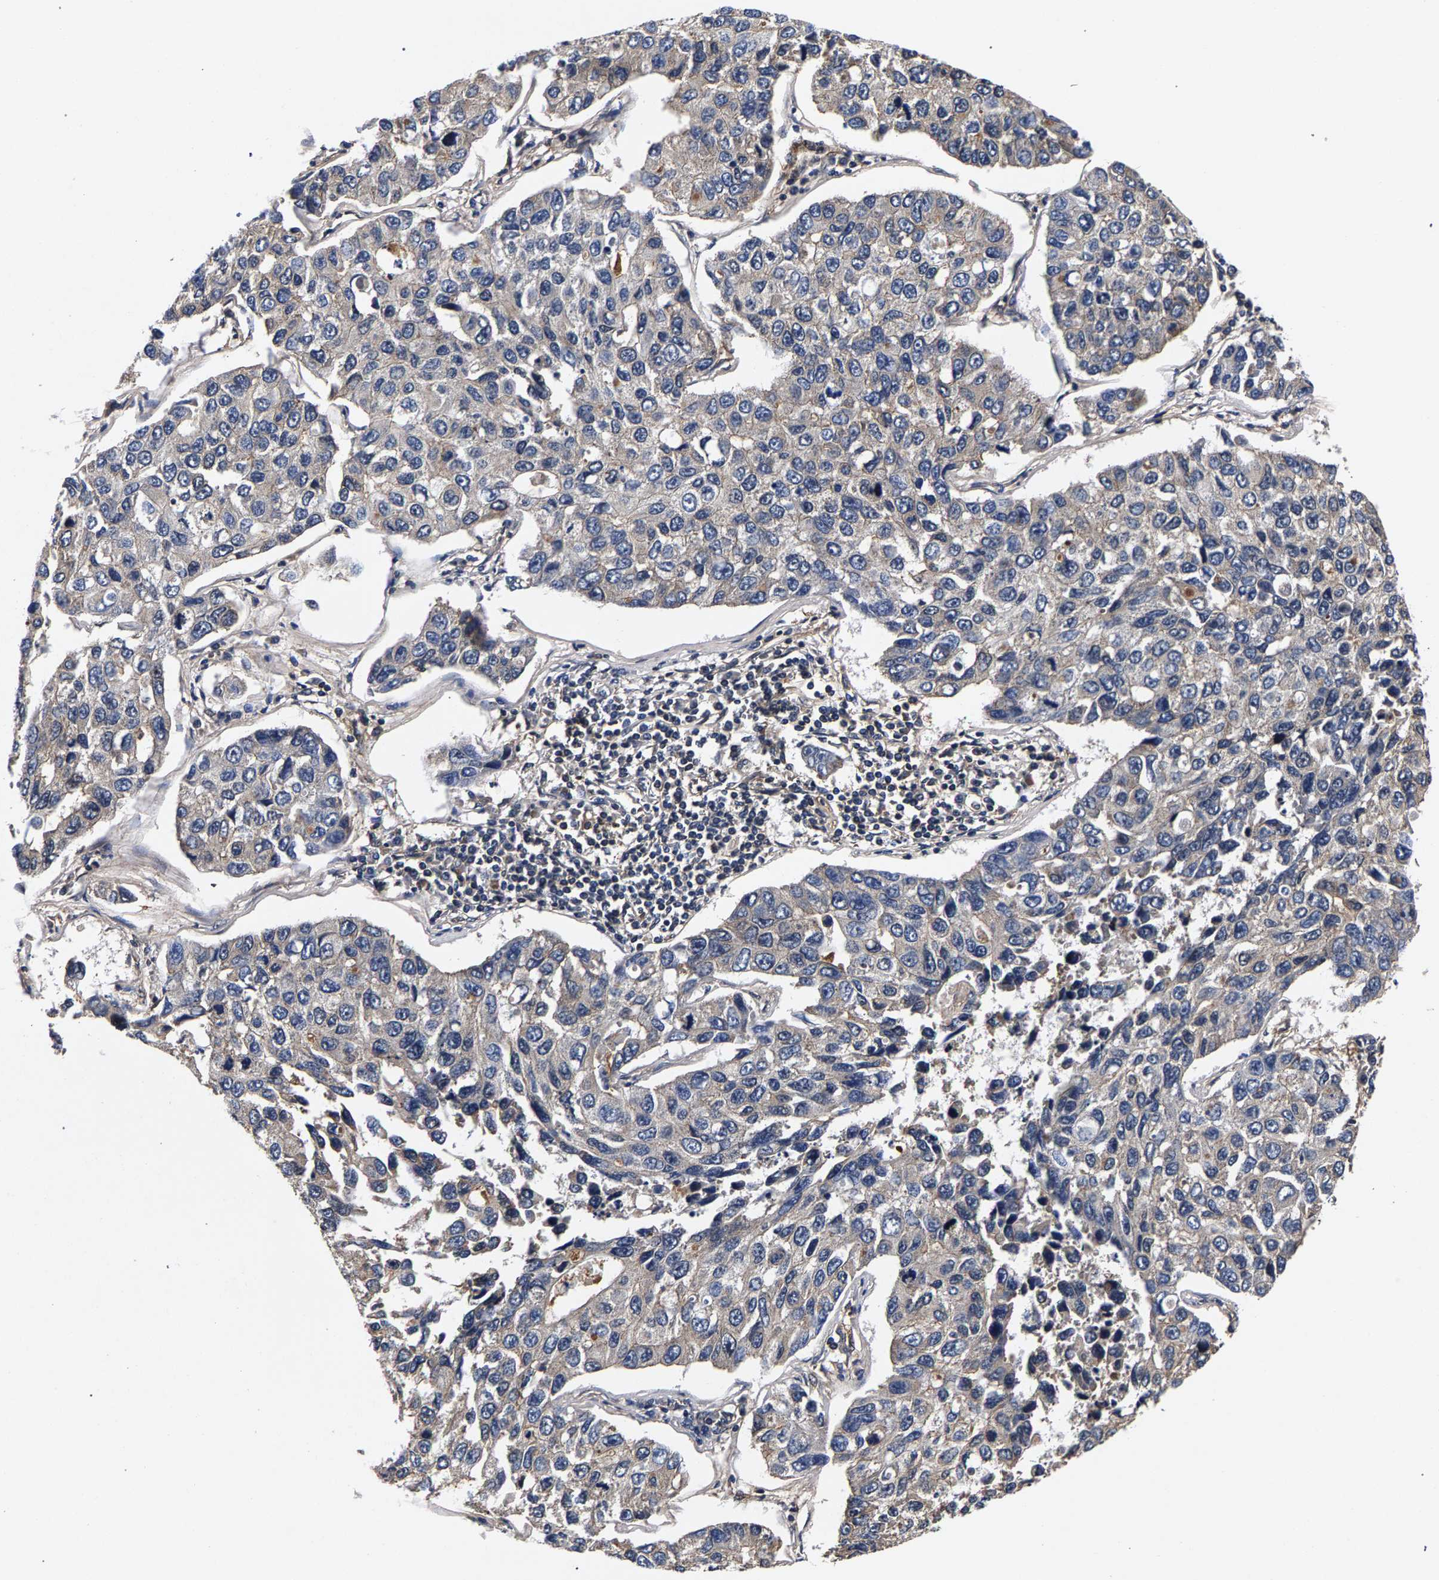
{"staining": {"intensity": "negative", "quantity": "none", "location": "none"}, "tissue": "lung cancer", "cell_type": "Tumor cells", "image_type": "cancer", "snomed": [{"axis": "morphology", "description": "Adenocarcinoma, NOS"}, {"axis": "topography", "description": "Lung"}], "caption": "An image of human adenocarcinoma (lung) is negative for staining in tumor cells.", "gene": "MARCHF7", "patient": {"sex": "male", "age": 64}}